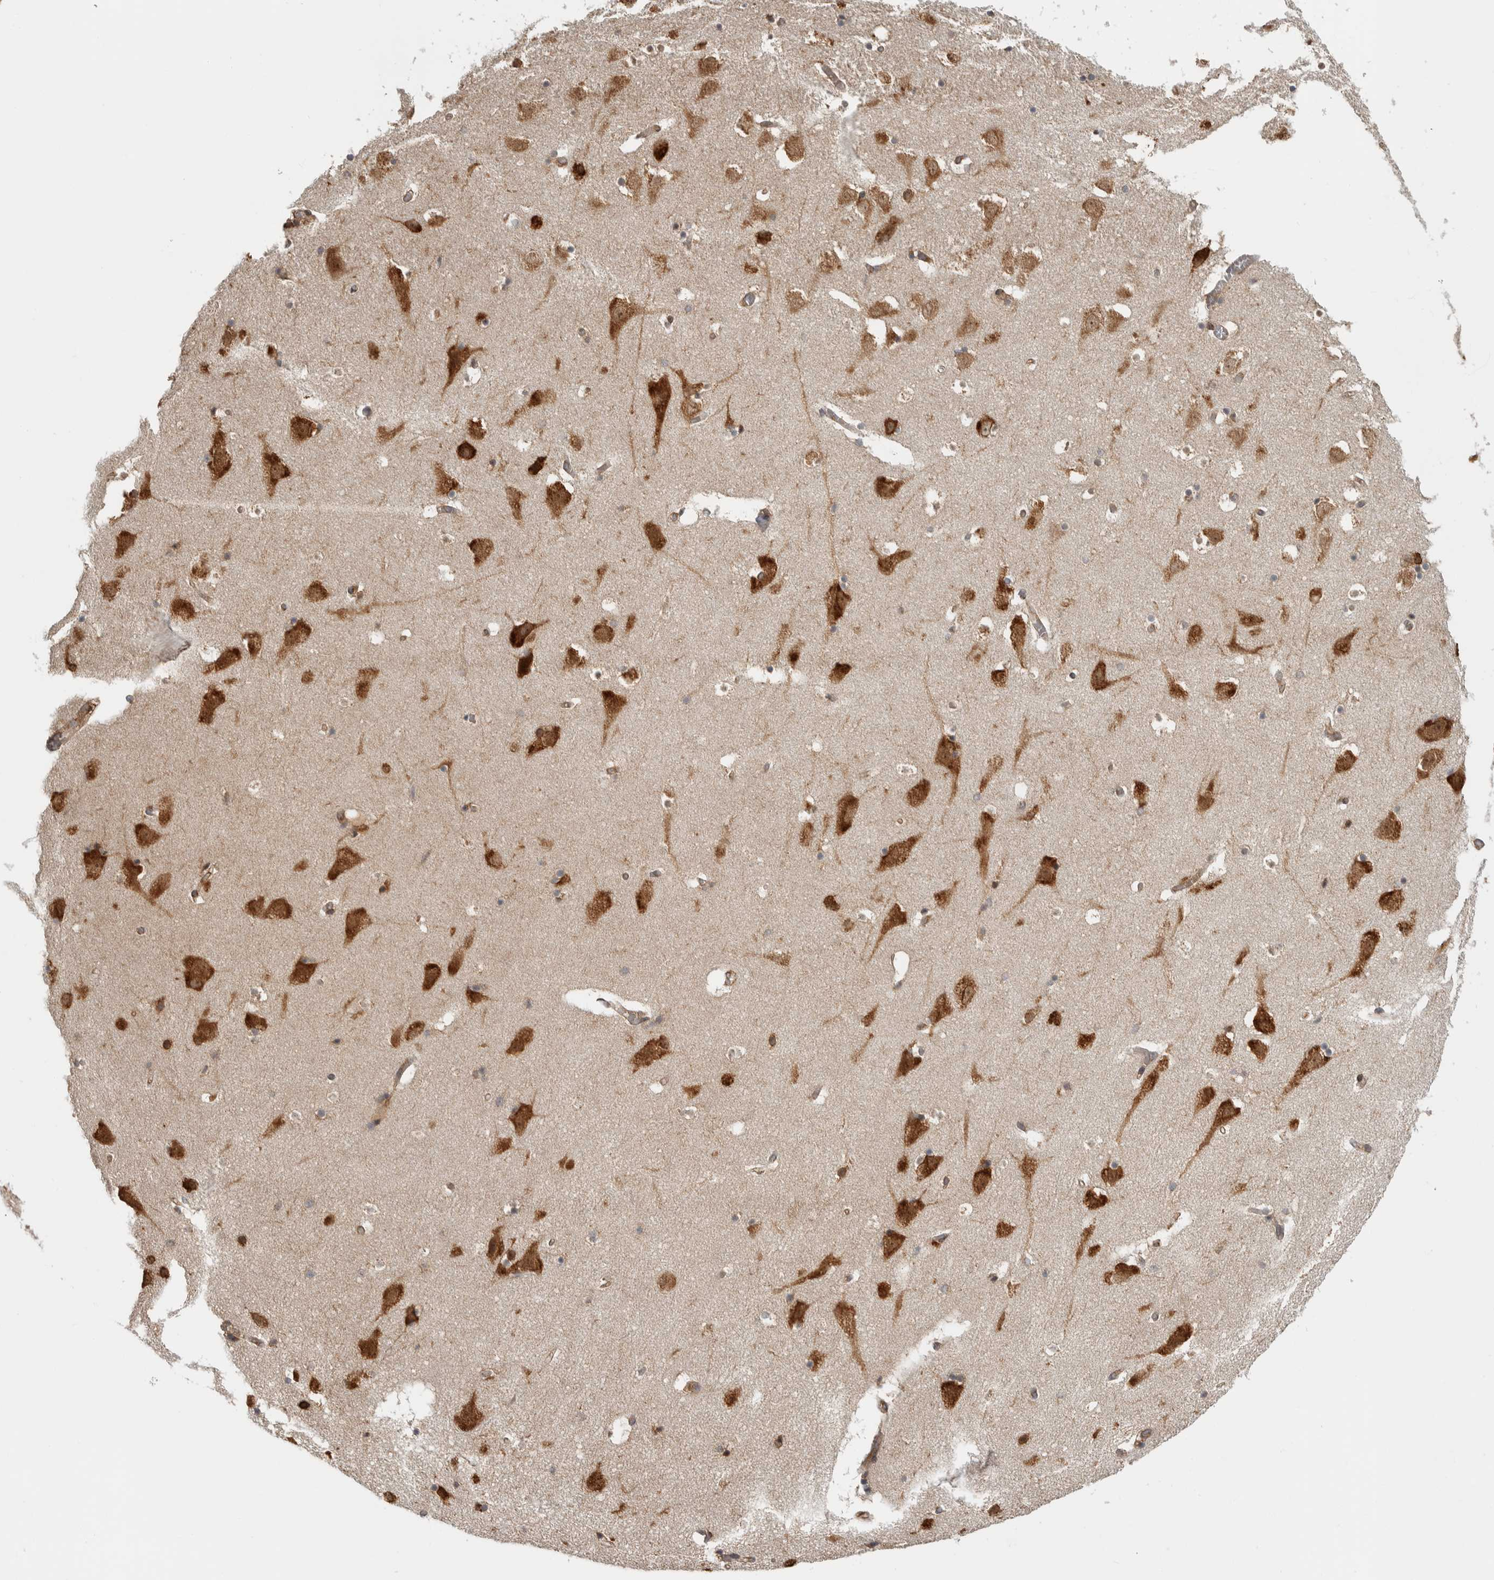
{"staining": {"intensity": "strong", "quantity": "<25%", "location": "cytoplasmic/membranous"}, "tissue": "hippocampus", "cell_type": "Glial cells", "image_type": "normal", "snomed": [{"axis": "morphology", "description": "Normal tissue, NOS"}, {"axis": "topography", "description": "Hippocampus"}], "caption": "High-power microscopy captured an immunohistochemistry histopathology image of benign hippocampus, revealing strong cytoplasmic/membranous positivity in about <25% of glial cells.", "gene": "EIF3H", "patient": {"sex": "male", "age": 45}}